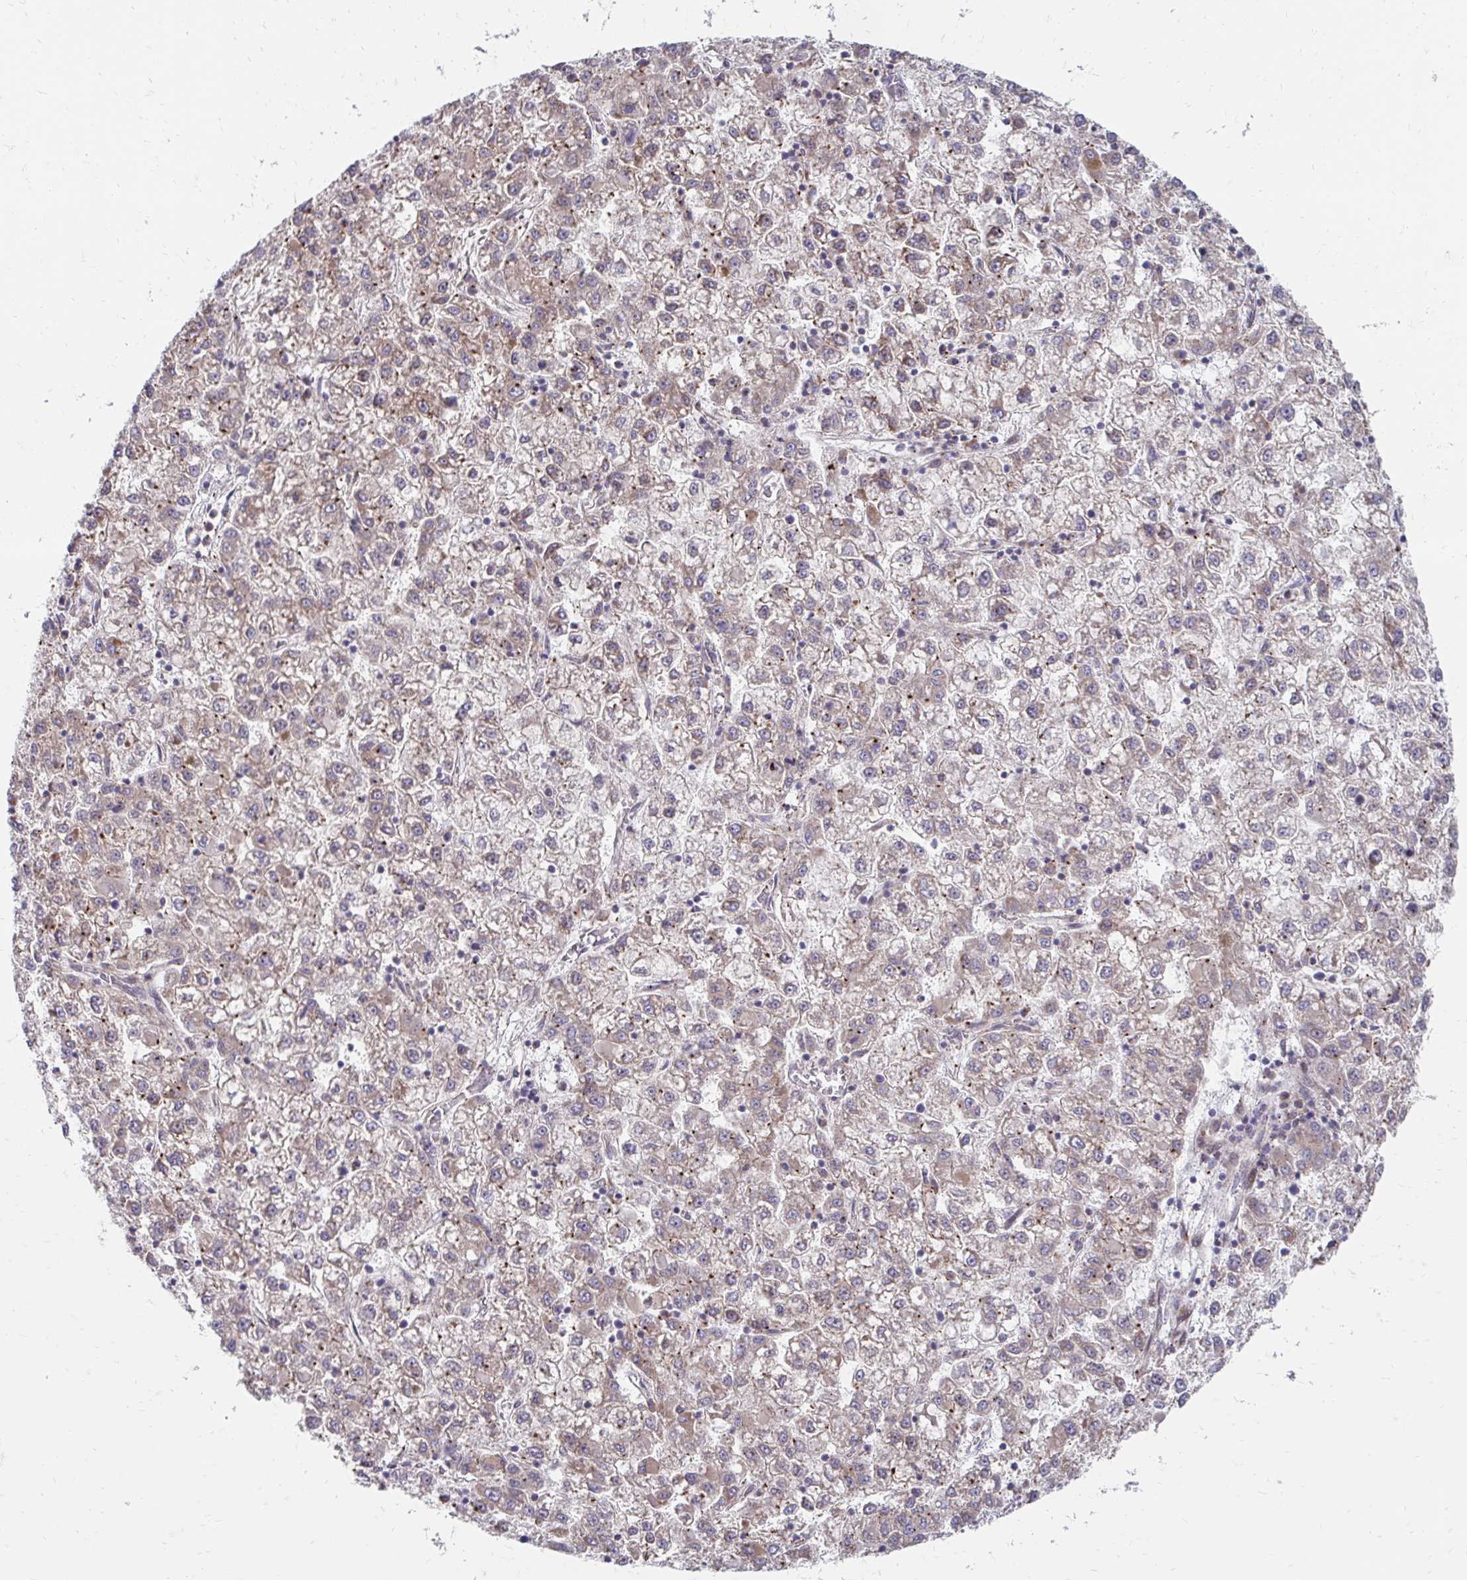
{"staining": {"intensity": "weak", "quantity": ">75%", "location": "cytoplasmic/membranous"}, "tissue": "liver cancer", "cell_type": "Tumor cells", "image_type": "cancer", "snomed": [{"axis": "morphology", "description": "Carcinoma, Hepatocellular, NOS"}, {"axis": "topography", "description": "Liver"}], "caption": "A photomicrograph of liver hepatocellular carcinoma stained for a protein exhibits weak cytoplasmic/membranous brown staining in tumor cells. The staining is performed using DAB (3,3'-diaminobenzidine) brown chromogen to label protein expression. The nuclei are counter-stained blue using hematoxylin.", "gene": "ITPR2", "patient": {"sex": "male", "age": 40}}